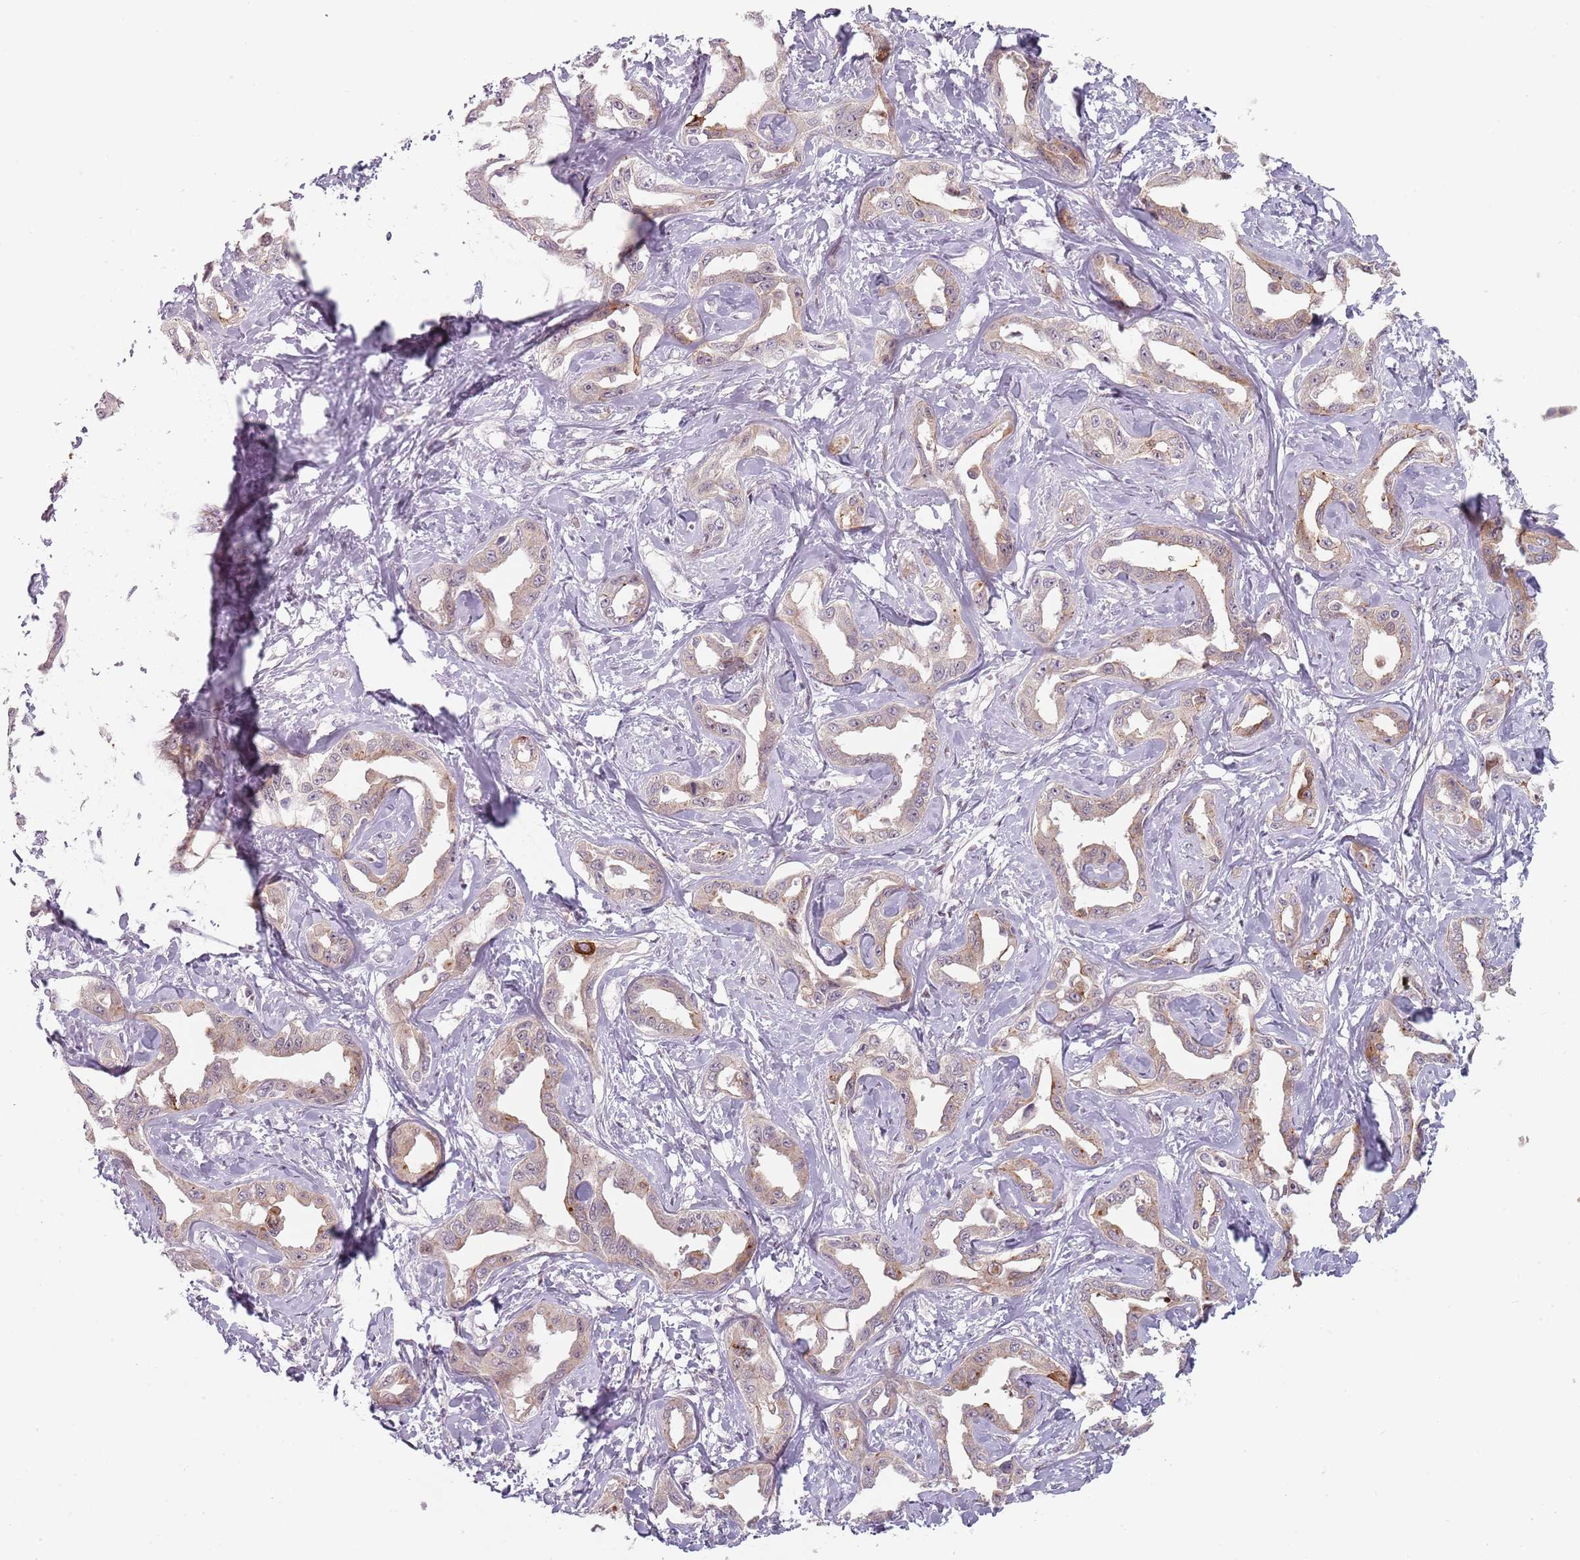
{"staining": {"intensity": "weak", "quantity": "25%-75%", "location": "cytoplasmic/membranous"}, "tissue": "liver cancer", "cell_type": "Tumor cells", "image_type": "cancer", "snomed": [{"axis": "morphology", "description": "Cholangiocarcinoma"}, {"axis": "topography", "description": "Liver"}], "caption": "Liver cancer (cholangiocarcinoma) stained for a protein (brown) exhibits weak cytoplasmic/membranous positive staining in approximately 25%-75% of tumor cells.", "gene": "RPS6KA2", "patient": {"sex": "male", "age": 59}}